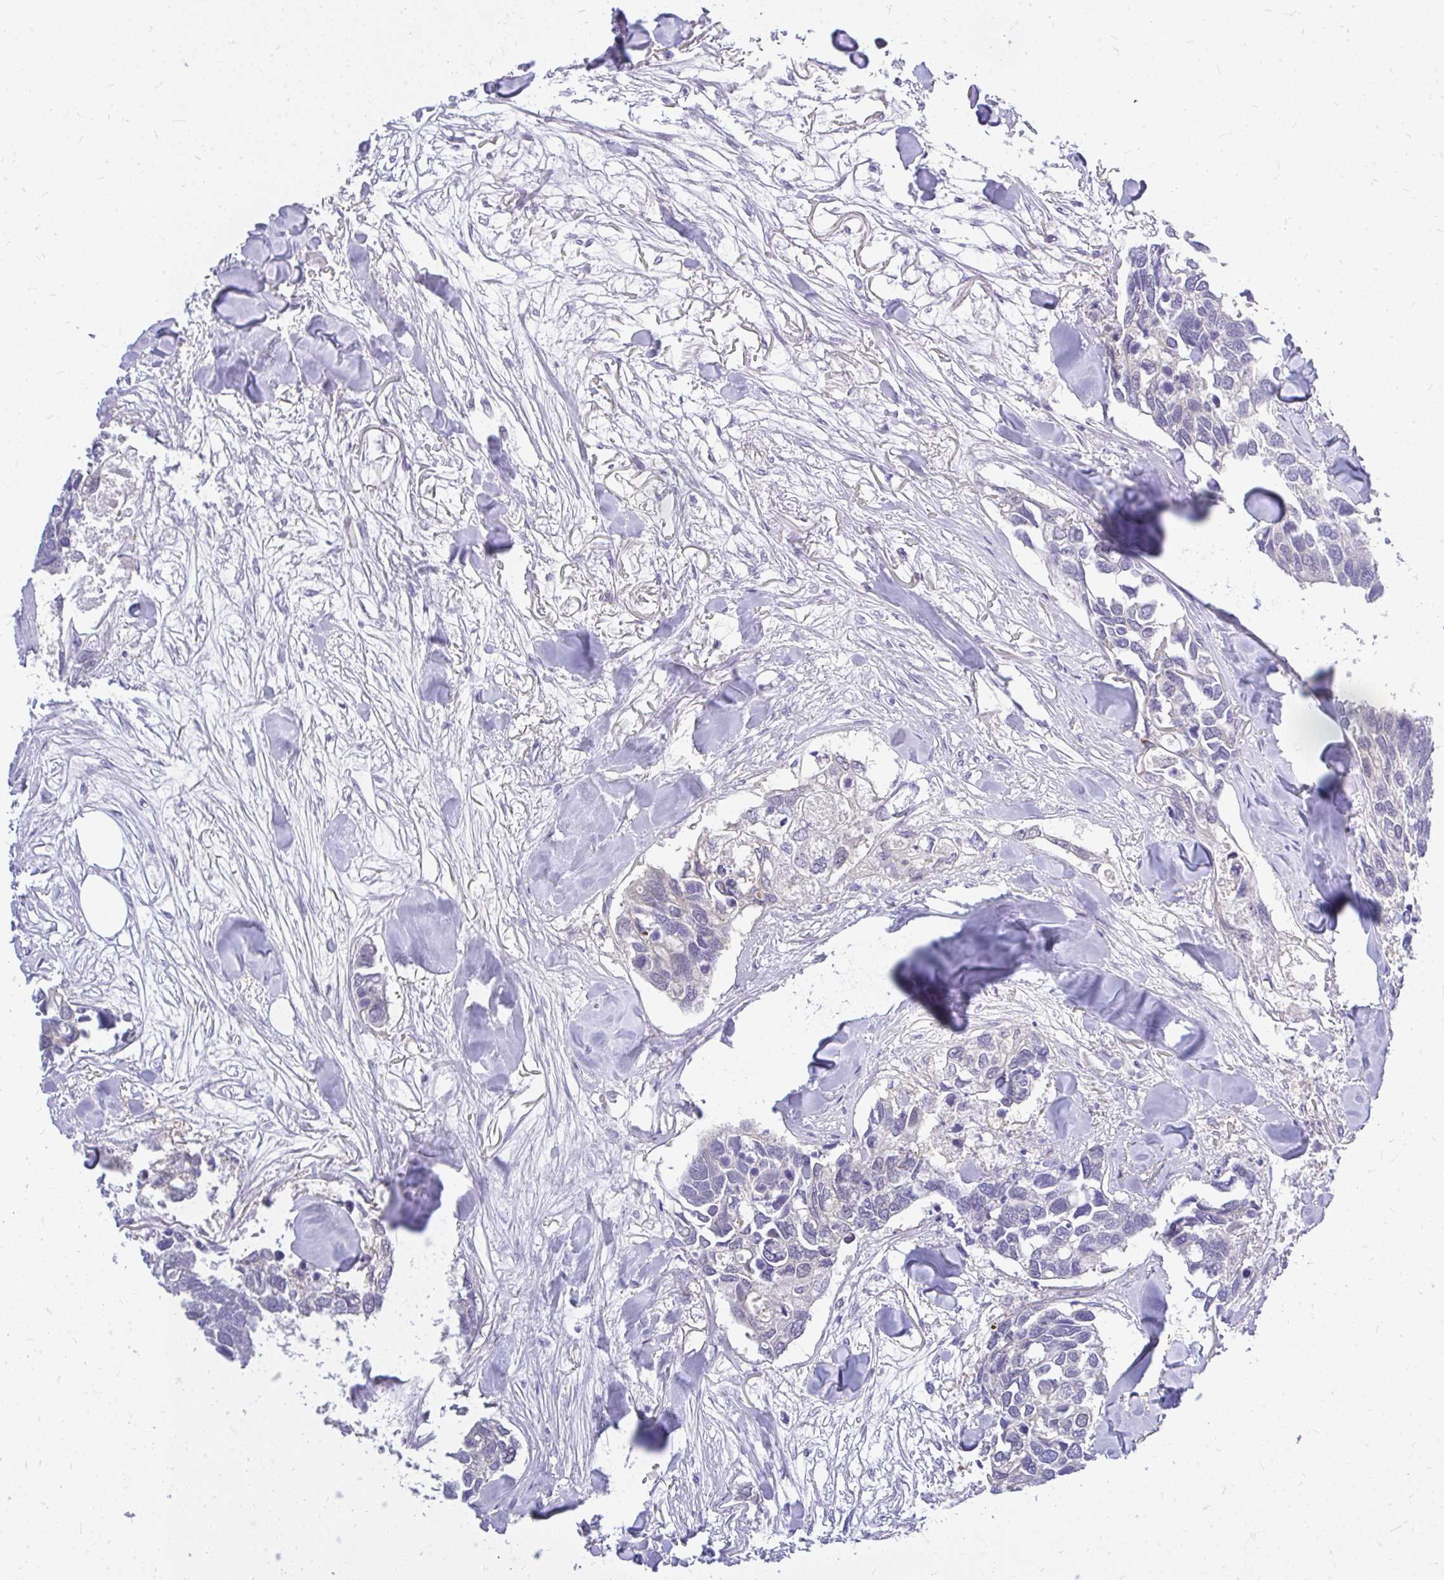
{"staining": {"intensity": "negative", "quantity": "none", "location": "none"}, "tissue": "breast cancer", "cell_type": "Tumor cells", "image_type": "cancer", "snomed": [{"axis": "morphology", "description": "Duct carcinoma"}, {"axis": "topography", "description": "Breast"}], "caption": "Immunohistochemical staining of human breast cancer (infiltrating ductal carcinoma) demonstrates no significant expression in tumor cells.", "gene": "MAP1LC3A", "patient": {"sex": "female", "age": 83}}